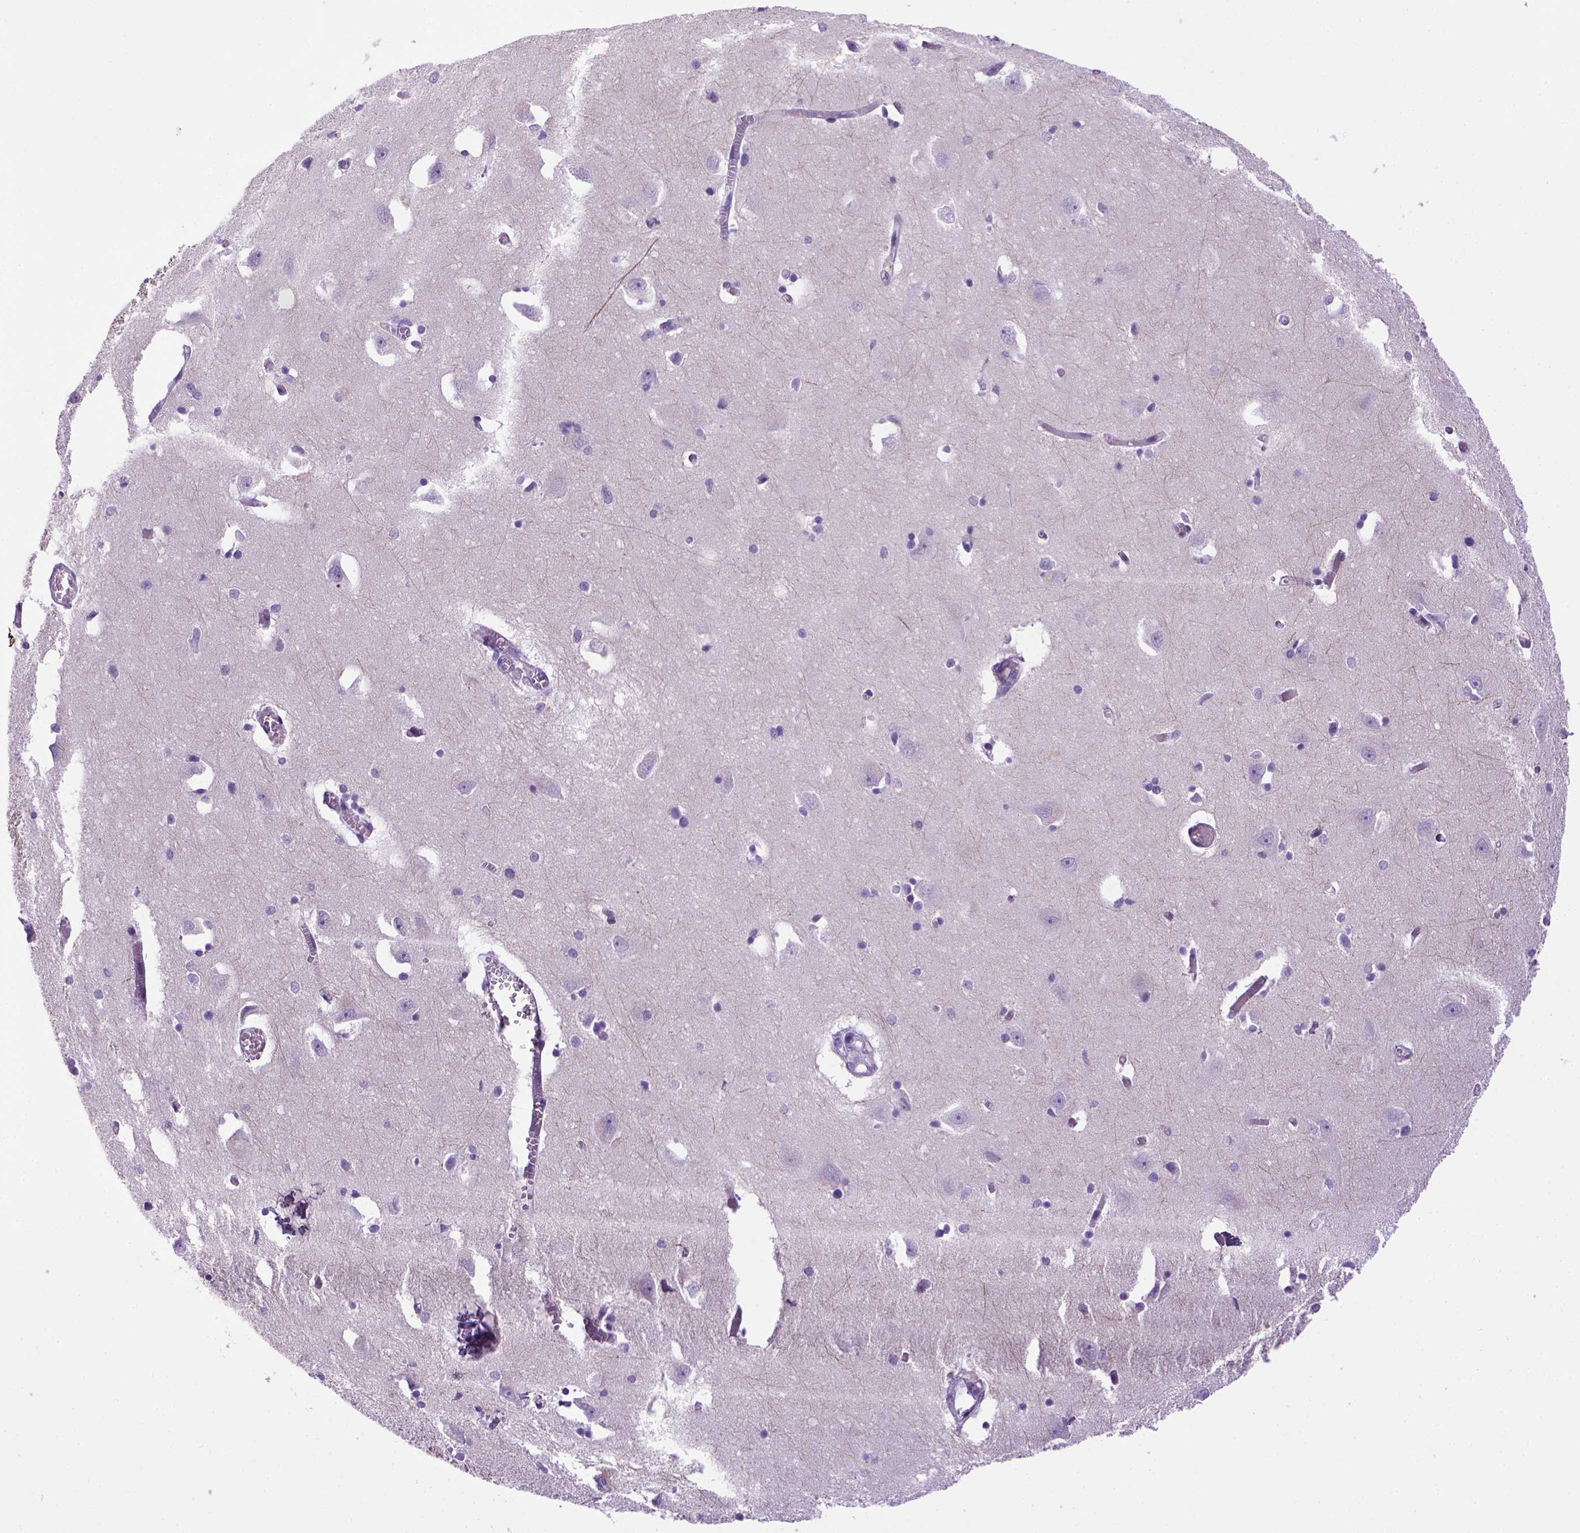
{"staining": {"intensity": "negative", "quantity": "none", "location": "none"}, "tissue": "caudate", "cell_type": "Glial cells", "image_type": "normal", "snomed": [{"axis": "morphology", "description": "Normal tissue, NOS"}, {"axis": "topography", "description": "Lateral ventricle wall"}, {"axis": "topography", "description": "Hippocampus"}], "caption": "Immunohistochemistry of benign human caudate shows no staining in glial cells.", "gene": "SGCG", "patient": {"sex": "female", "age": 63}}